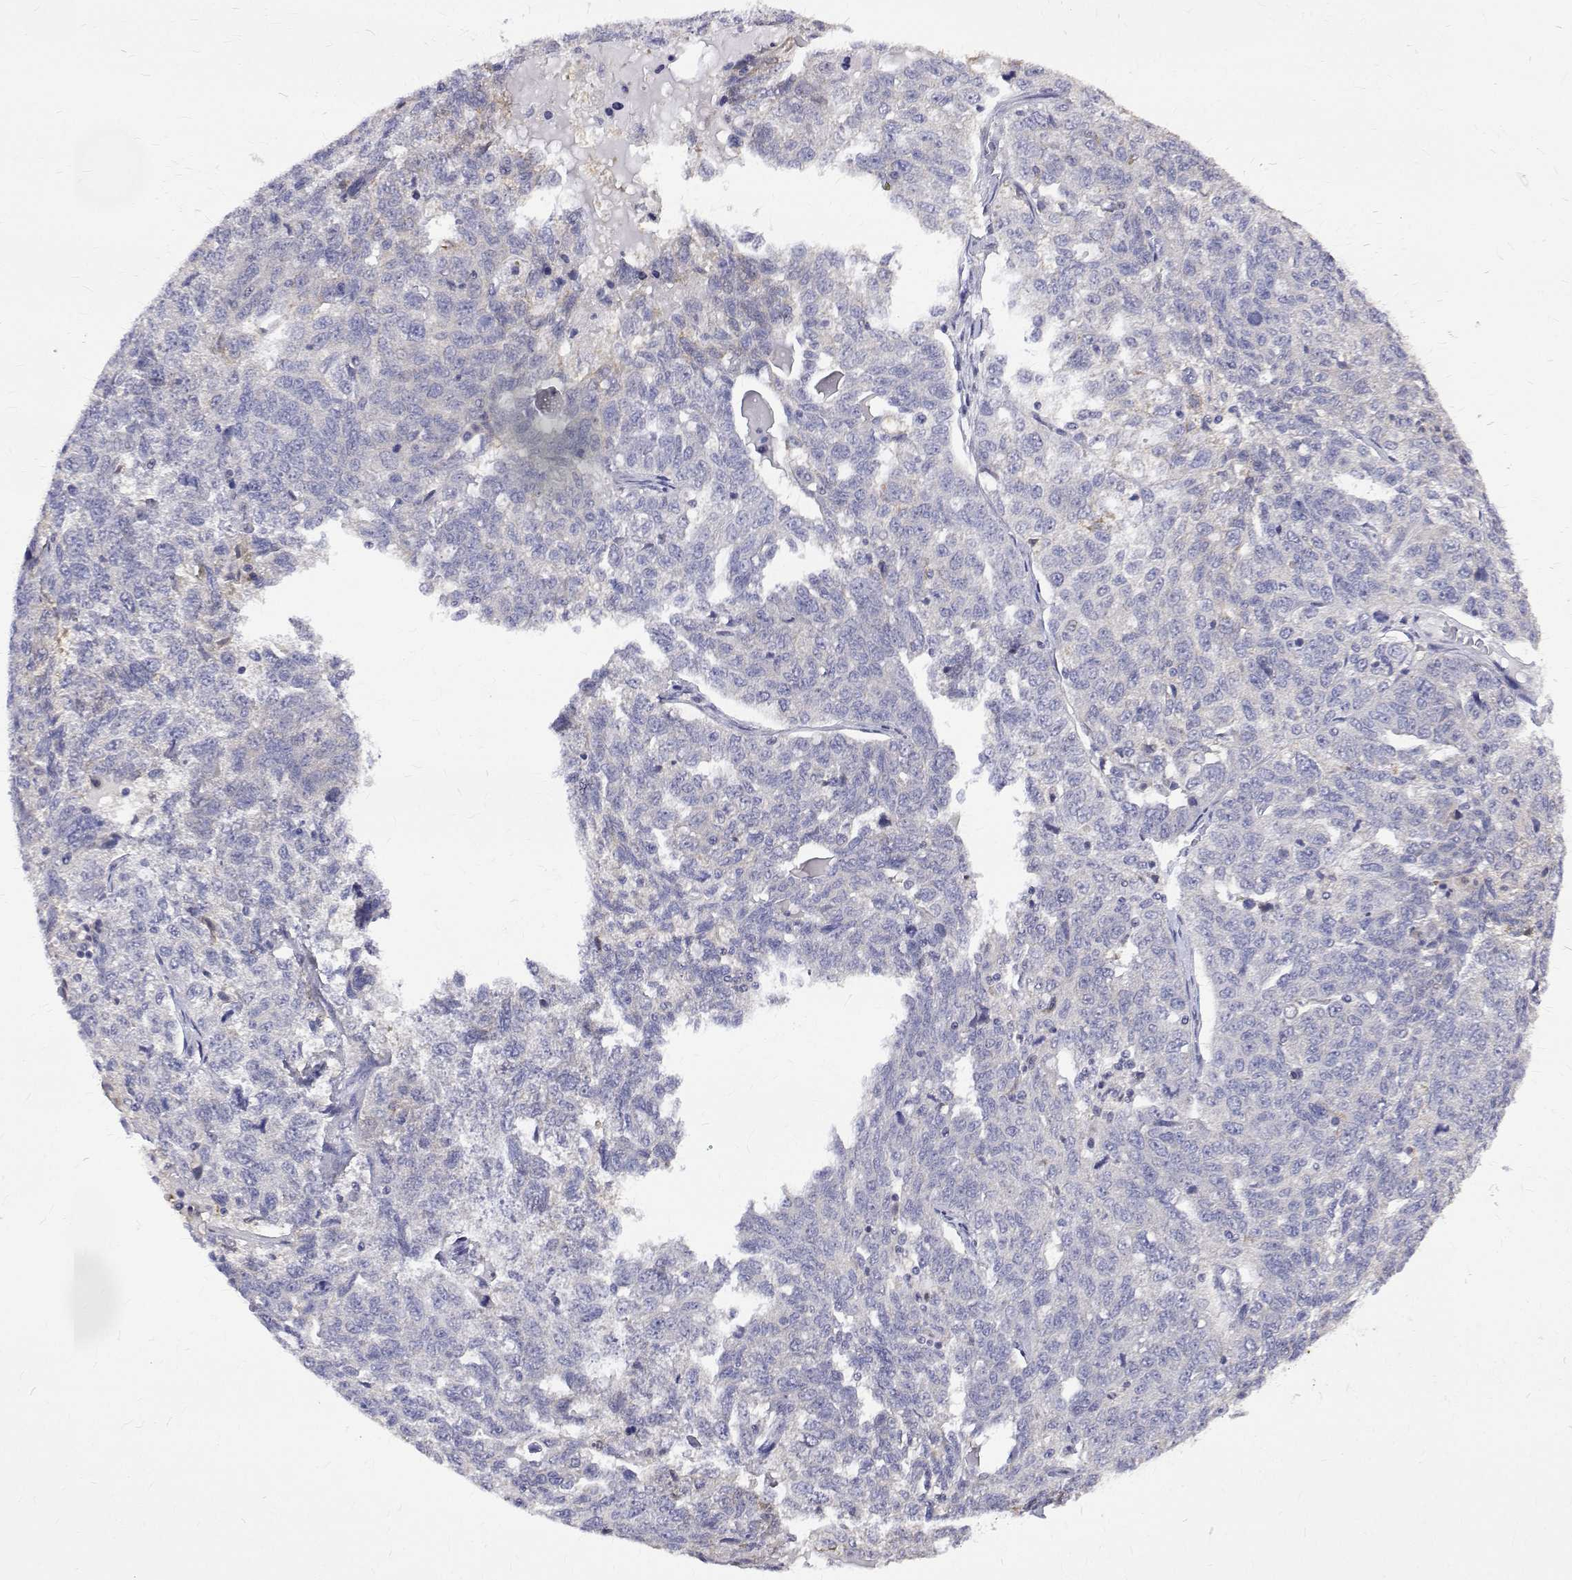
{"staining": {"intensity": "negative", "quantity": "none", "location": "none"}, "tissue": "ovarian cancer", "cell_type": "Tumor cells", "image_type": "cancer", "snomed": [{"axis": "morphology", "description": "Cystadenocarcinoma, serous, NOS"}, {"axis": "topography", "description": "Ovary"}], "caption": "The photomicrograph exhibits no significant positivity in tumor cells of ovarian cancer. Brightfield microscopy of immunohistochemistry (IHC) stained with DAB (3,3'-diaminobenzidine) (brown) and hematoxylin (blue), captured at high magnification.", "gene": "PADI1", "patient": {"sex": "female", "age": 71}}